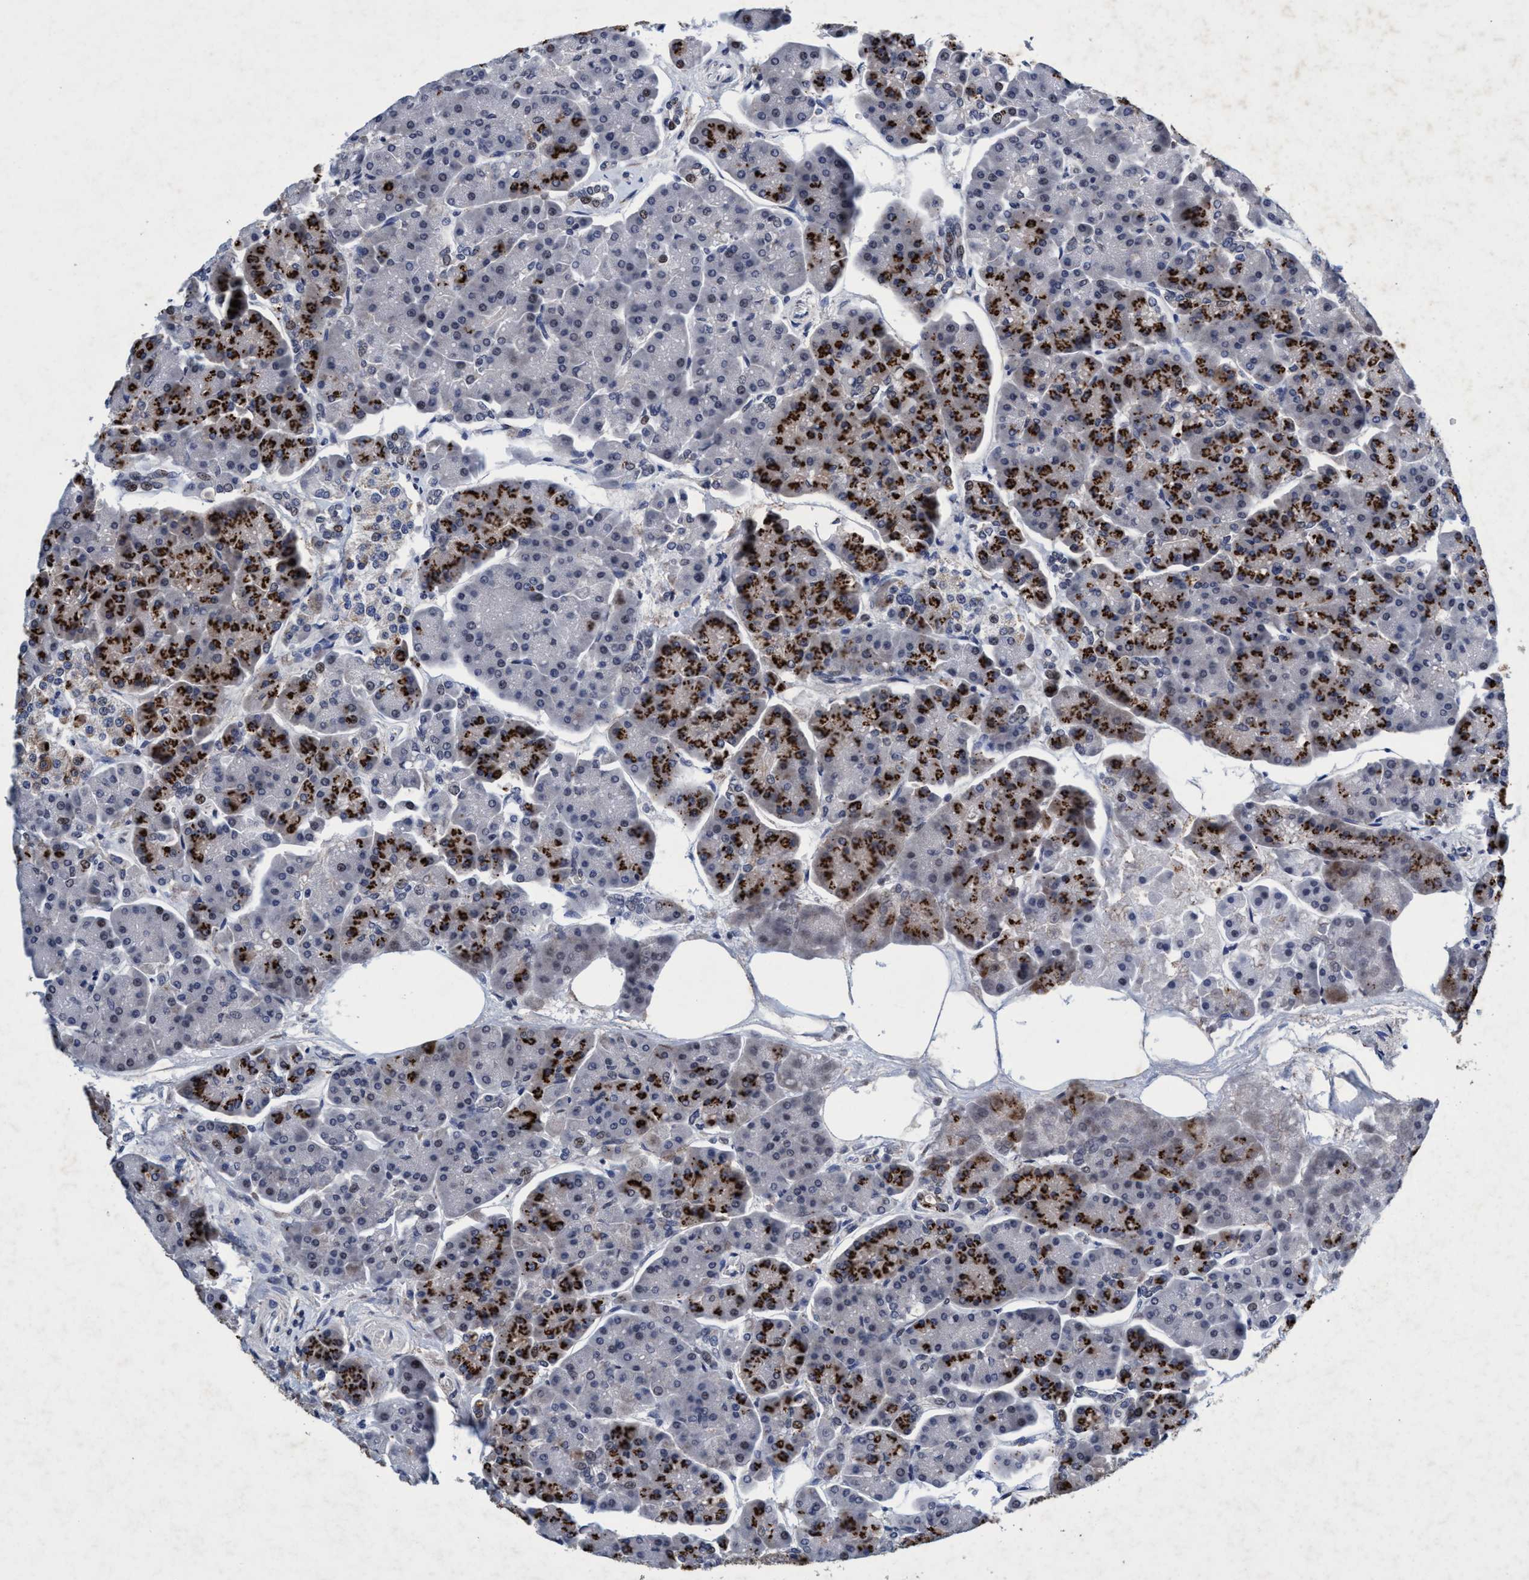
{"staining": {"intensity": "strong", "quantity": "25%-75%", "location": "cytoplasmic/membranous"}, "tissue": "pancreas", "cell_type": "Exocrine glandular cells", "image_type": "normal", "snomed": [{"axis": "morphology", "description": "Normal tissue, NOS"}, {"axis": "topography", "description": "Pancreas"}], "caption": "Benign pancreas exhibits strong cytoplasmic/membranous positivity in approximately 25%-75% of exocrine glandular cells, visualized by immunohistochemistry.", "gene": "GRB14", "patient": {"sex": "female", "age": 70}}